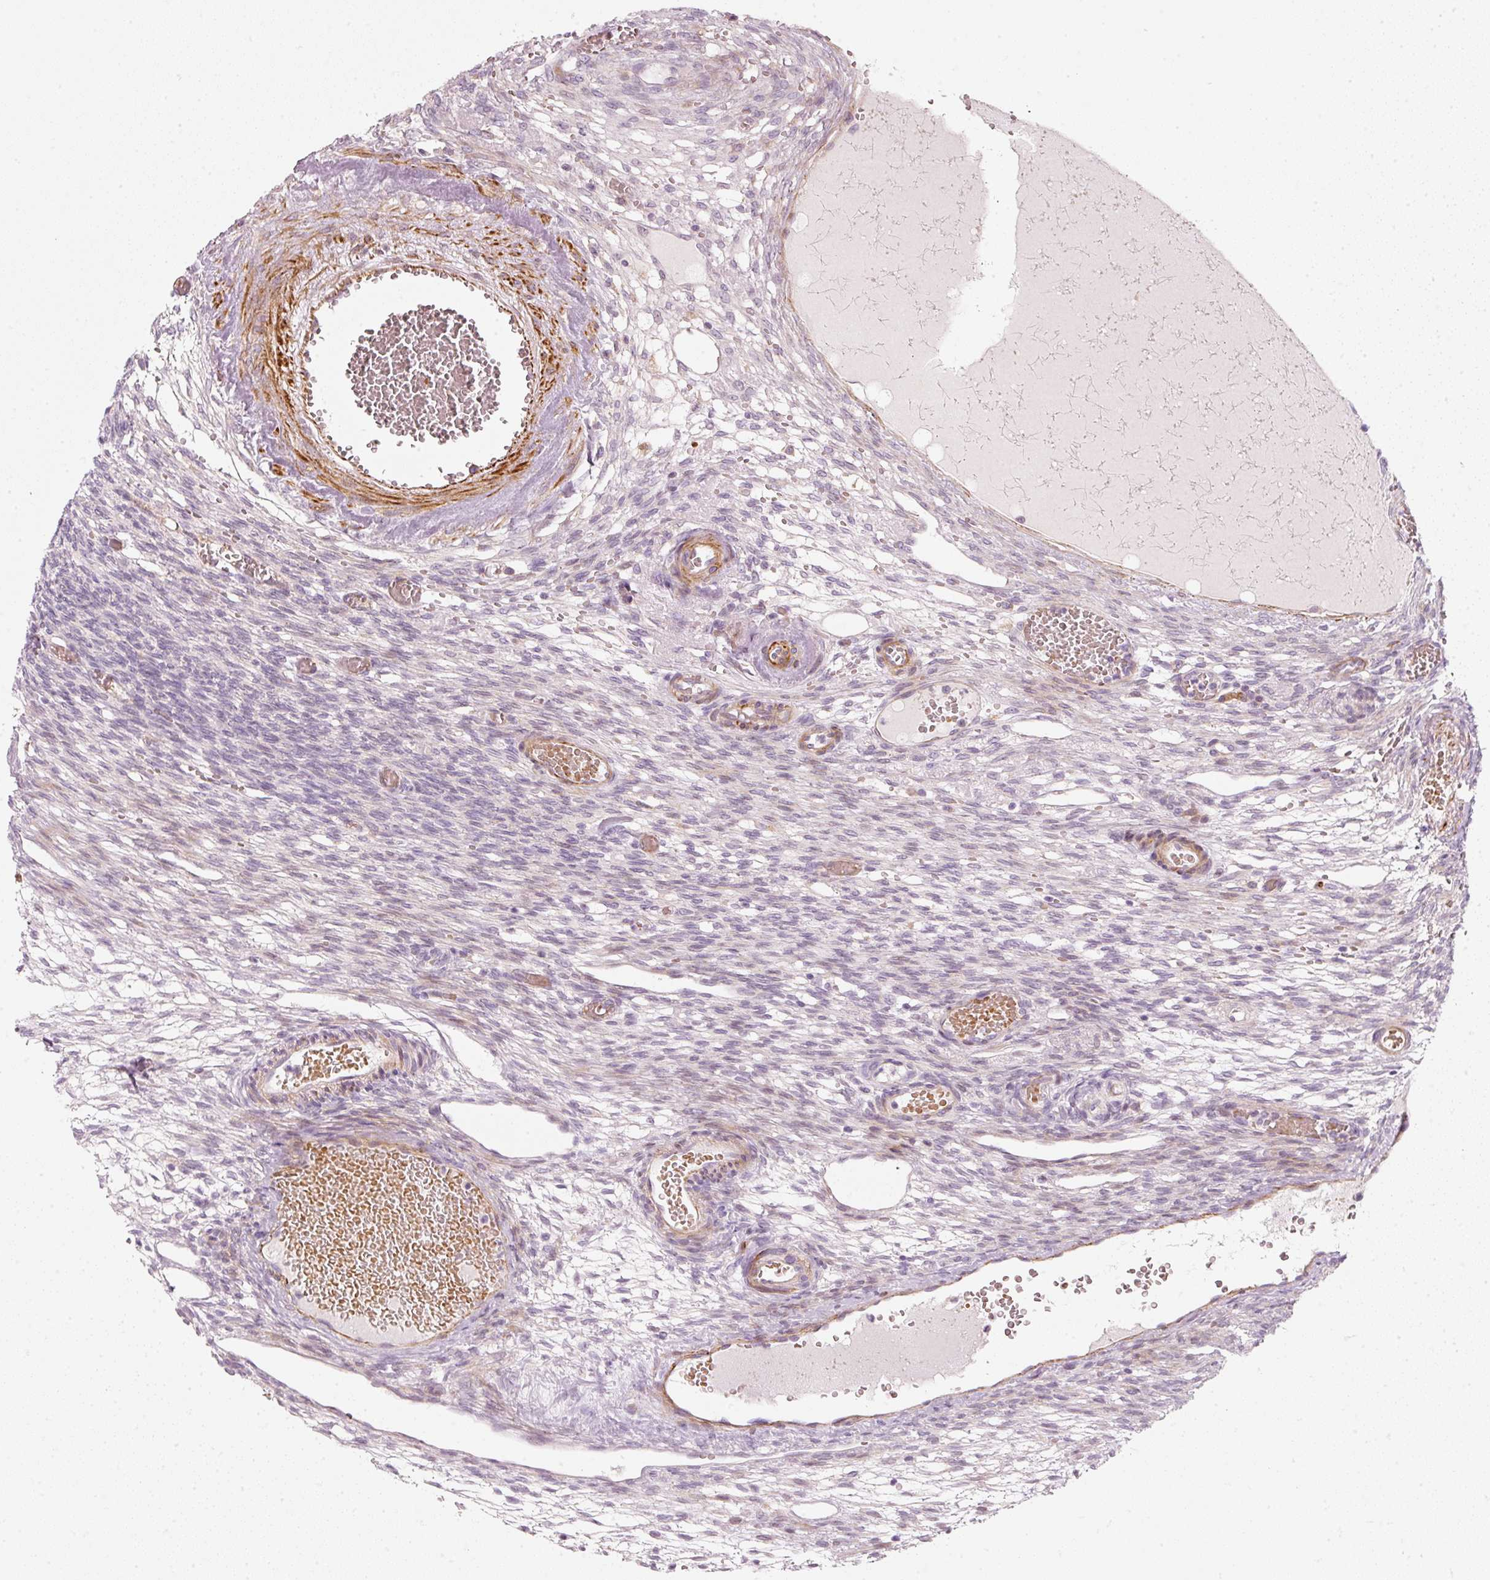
{"staining": {"intensity": "weak", "quantity": "25%-75%", "location": "cytoplasmic/membranous"}, "tissue": "ovary", "cell_type": "Follicle cells", "image_type": "normal", "snomed": [{"axis": "morphology", "description": "Normal tissue, NOS"}, {"axis": "topography", "description": "Ovary"}], "caption": "A brown stain highlights weak cytoplasmic/membranous staining of a protein in follicle cells of unremarkable human ovary. (DAB IHC with brightfield microscopy, high magnification).", "gene": "KCNQ1", "patient": {"sex": "female", "age": 67}}